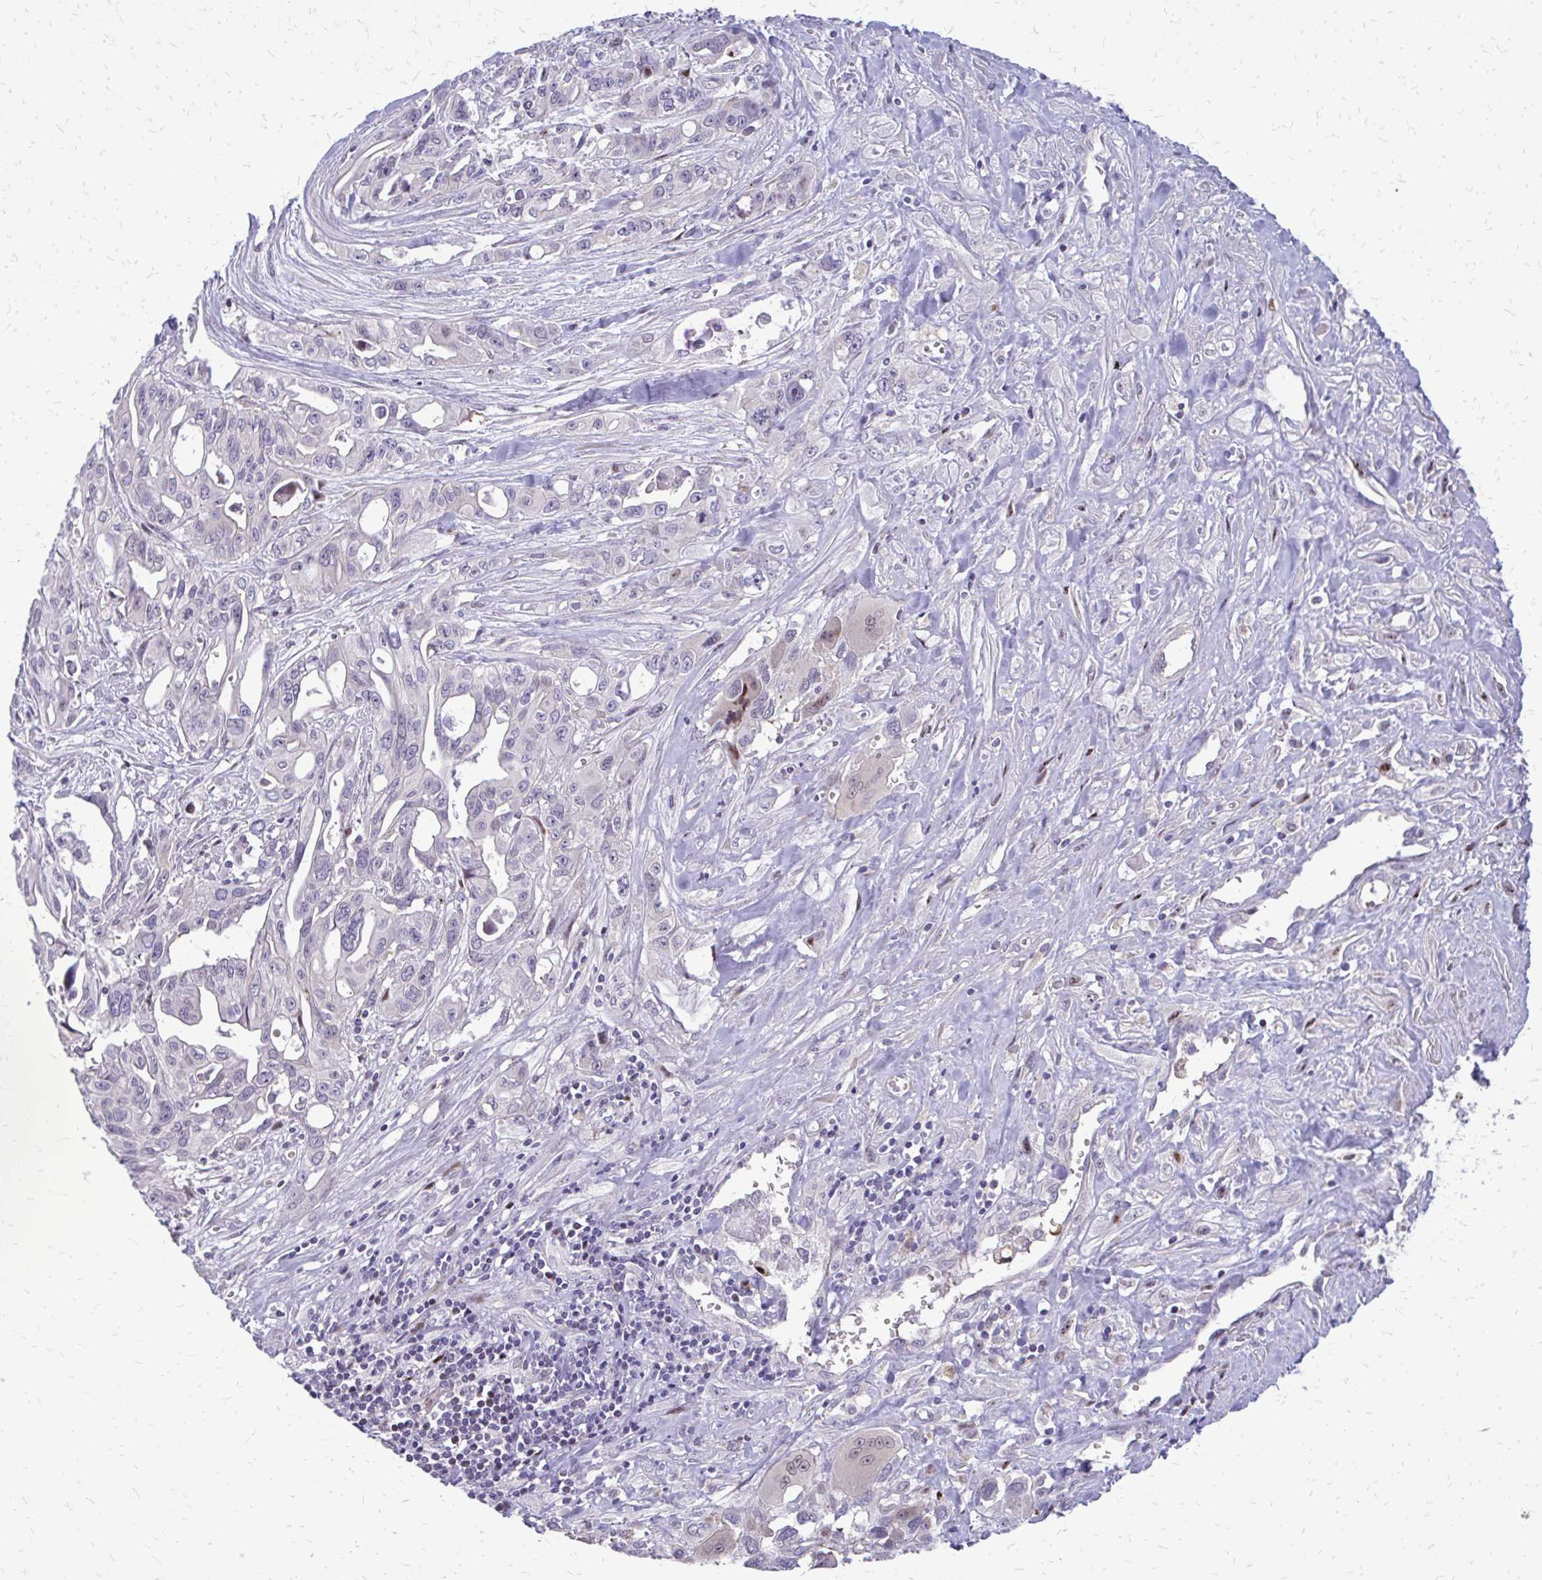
{"staining": {"intensity": "moderate", "quantity": "<25%", "location": "nuclear"}, "tissue": "pancreatic cancer", "cell_type": "Tumor cells", "image_type": "cancer", "snomed": [{"axis": "morphology", "description": "Adenocarcinoma, NOS"}, {"axis": "topography", "description": "Pancreas"}], "caption": "The image reveals staining of pancreatic cancer, revealing moderate nuclear protein positivity (brown color) within tumor cells. (DAB IHC, brown staining for protein, blue staining for nuclei).", "gene": "PPDPFL", "patient": {"sex": "female", "age": 47}}